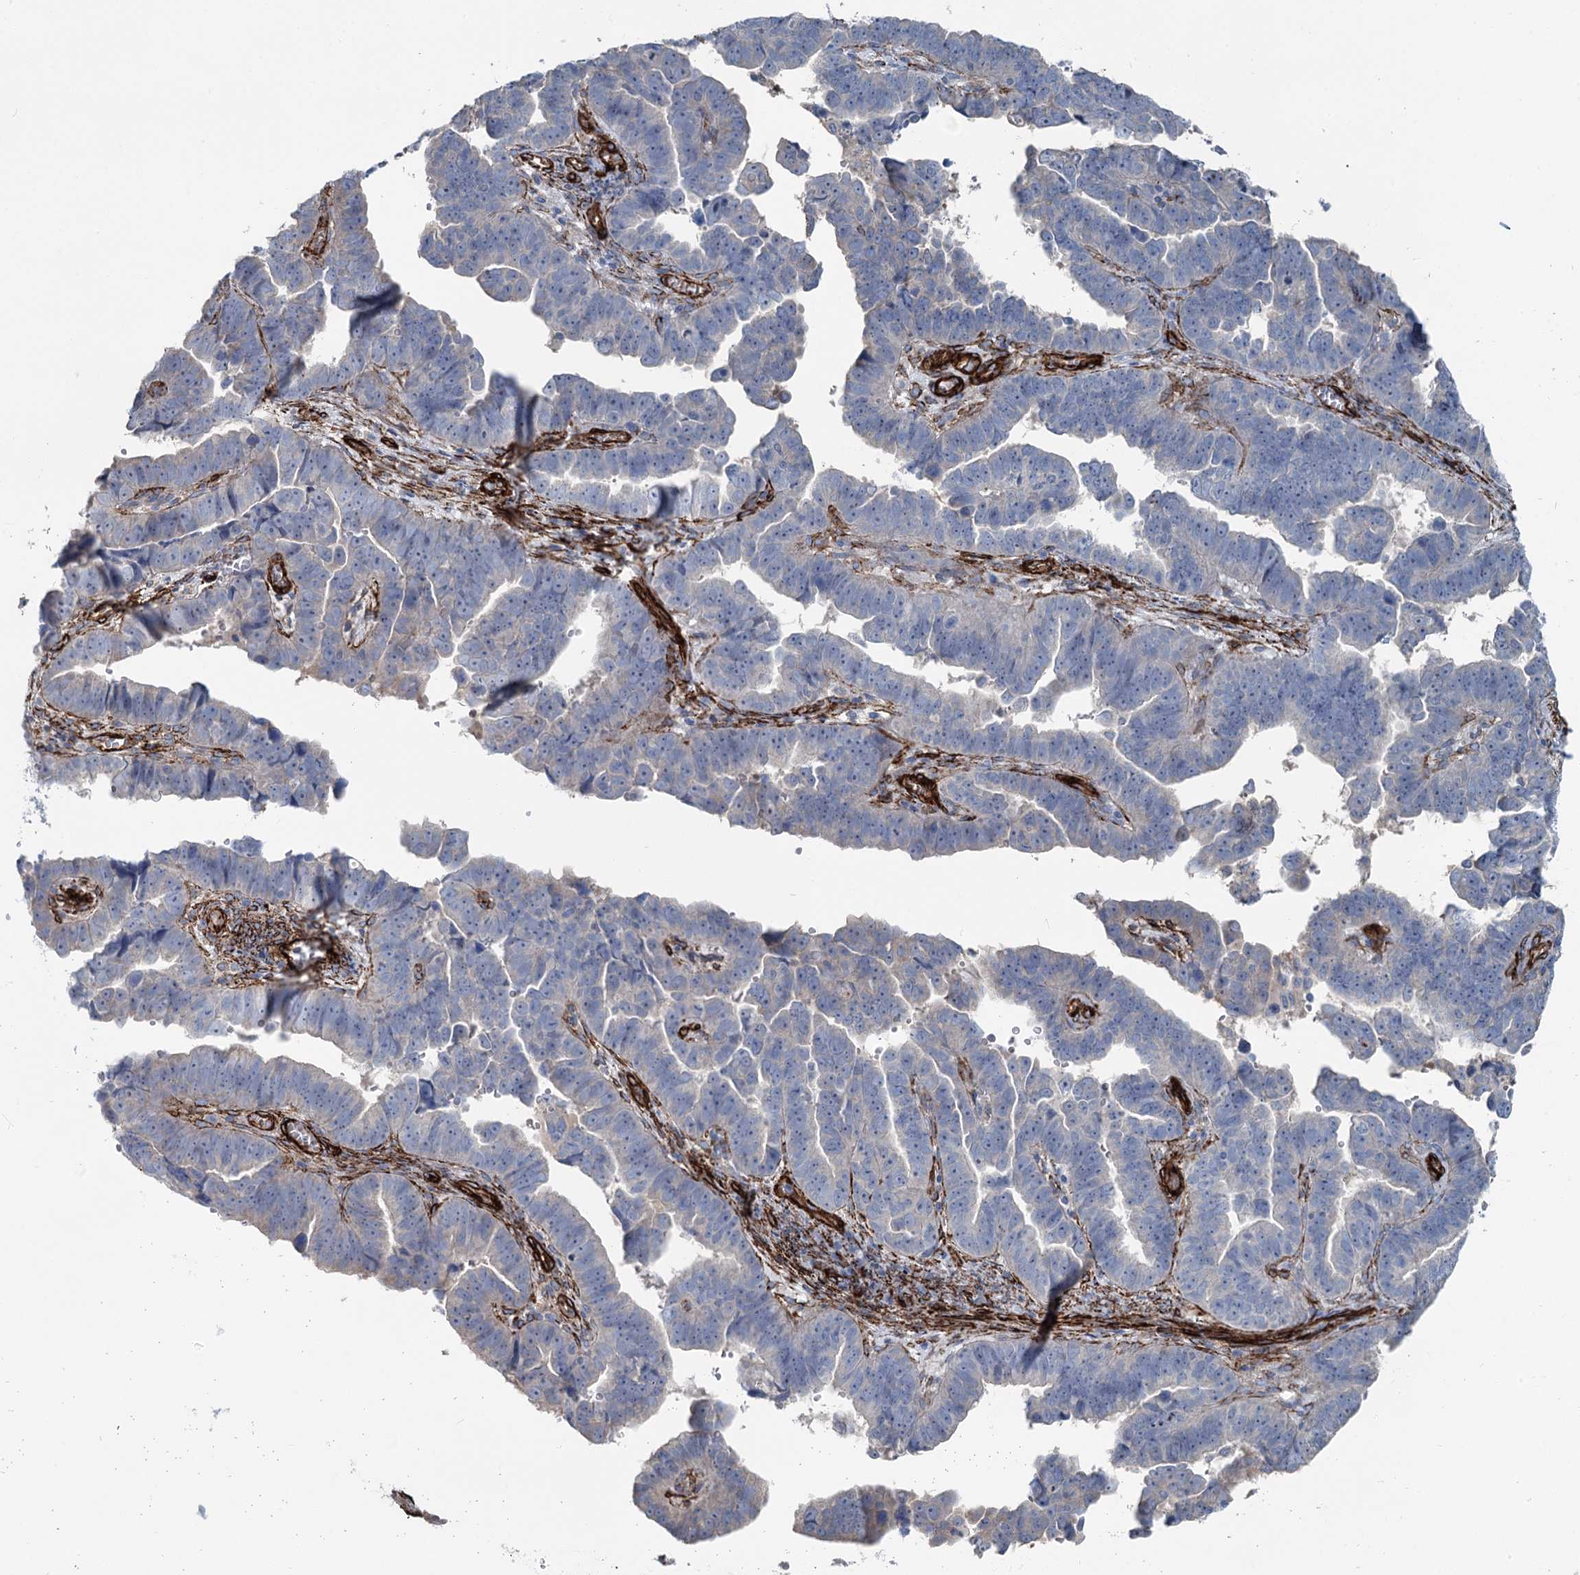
{"staining": {"intensity": "negative", "quantity": "none", "location": "none"}, "tissue": "endometrial cancer", "cell_type": "Tumor cells", "image_type": "cancer", "snomed": [{"axis": "morphology", "description": "Adenocarcinoma, NOS"}, {"axis": "topography", "description": "Endometrium"}], "caption": "This image is of adenocarcinoma (endometrial) stained with immunohistochemistry to label a protein in brown with the nuclei are counter-stained blue. There is no positivity in tumor cells.", "gene": "IQSEC1", "patient": {"sex": "female", "age": 75}}